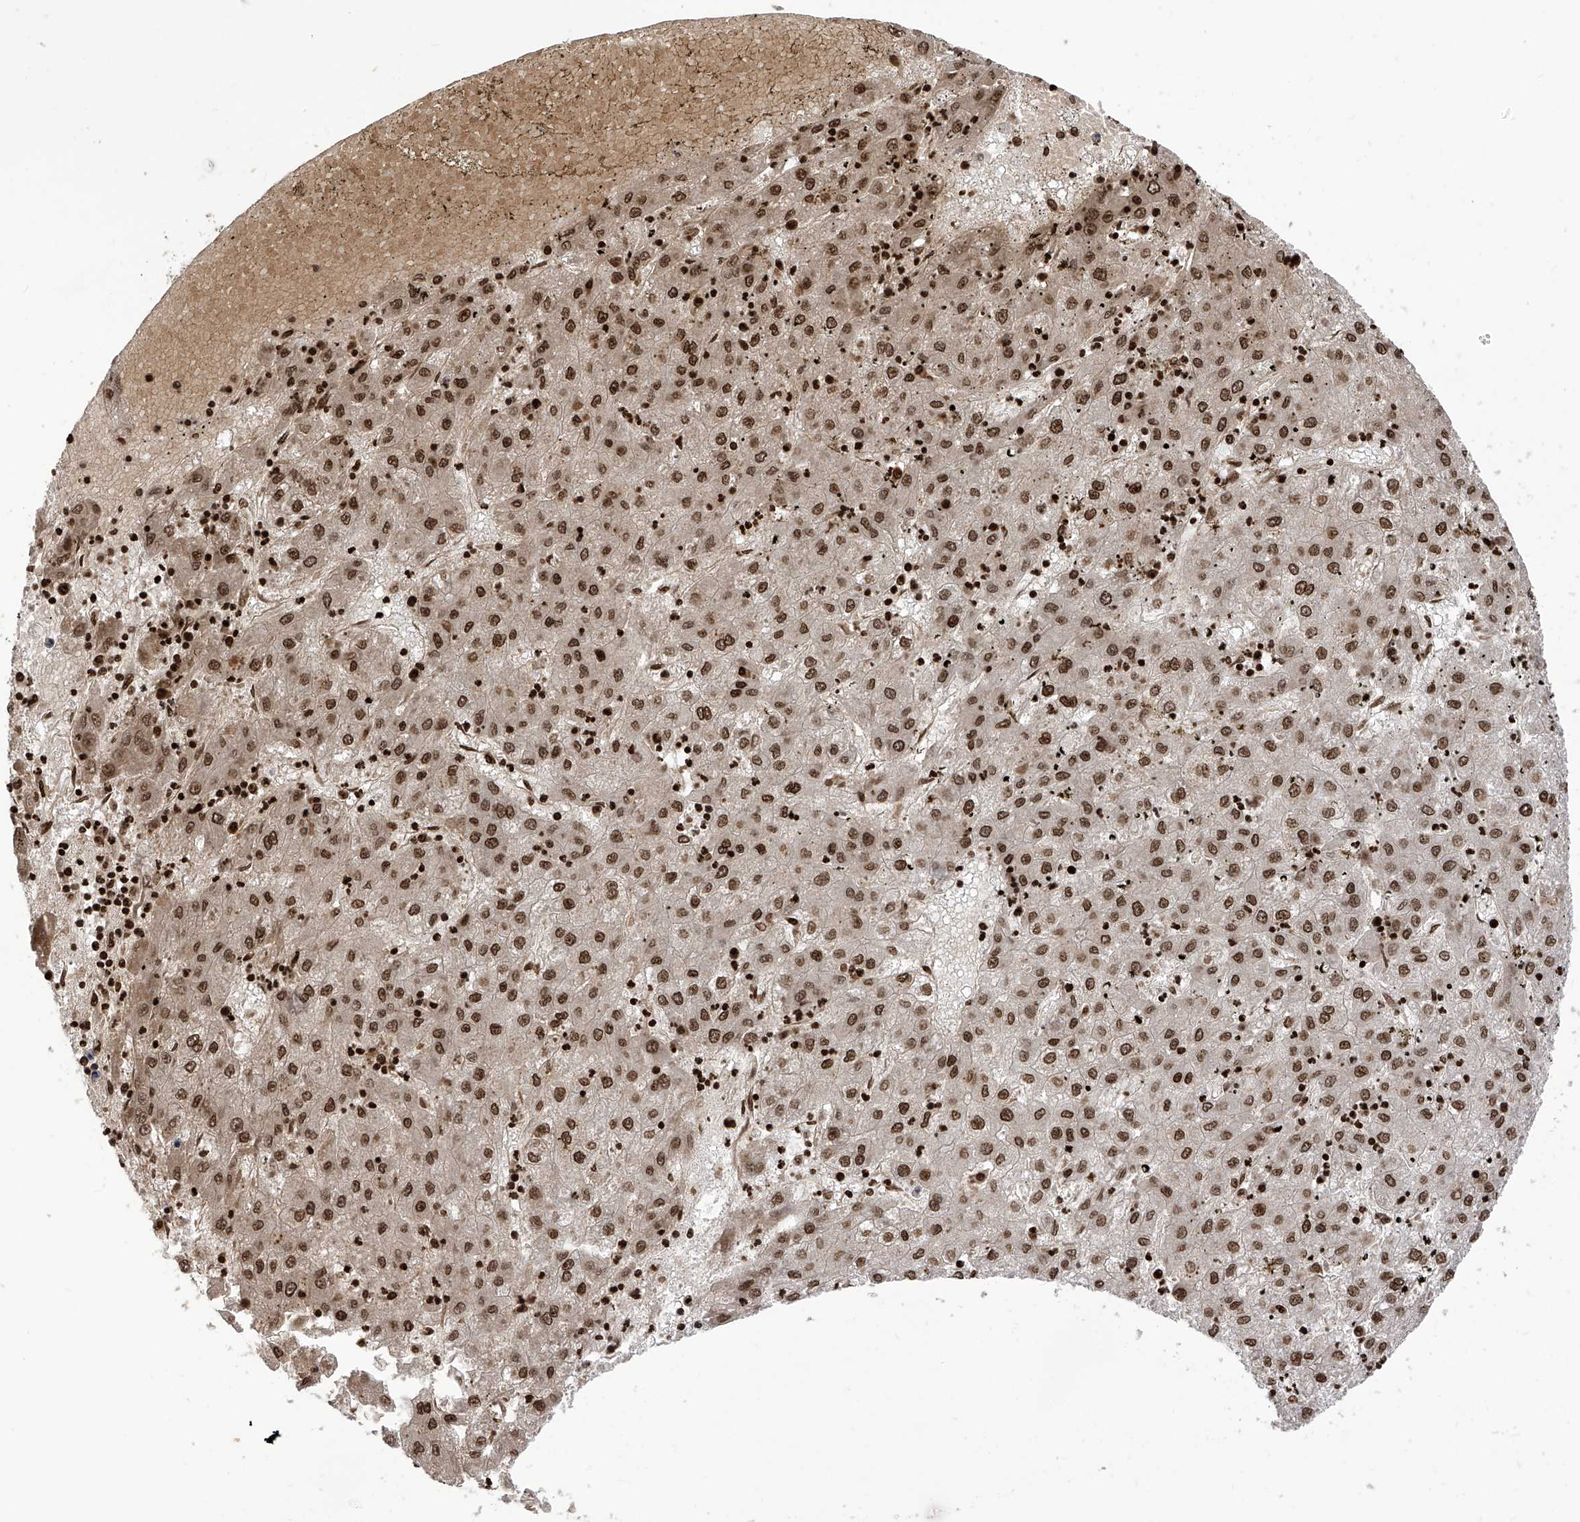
{"staining": {"intensity": "moderate", "quantity": ">75%", "location": "nuclear"}, "tissue": "liver cancer", "cell_type": "Tumor cells", "image_type": "cancer", "snomed": [{"axis": "morphology", "description": "Carcinoma, Hepatocellular, NOS"}, {"axis": "topography", "description": "Liver"}], "caption": "Immunohistochemistry (IHC) (DAB (3,3'-diaminobenzidine)) staining of hepatocellular carcinoma (liver) demonstrates moderate nuclear protein expression in about >75% of tumor cells.", "gene": "PAK1IP1", "patient": {"sex": "male", "age": 72}}